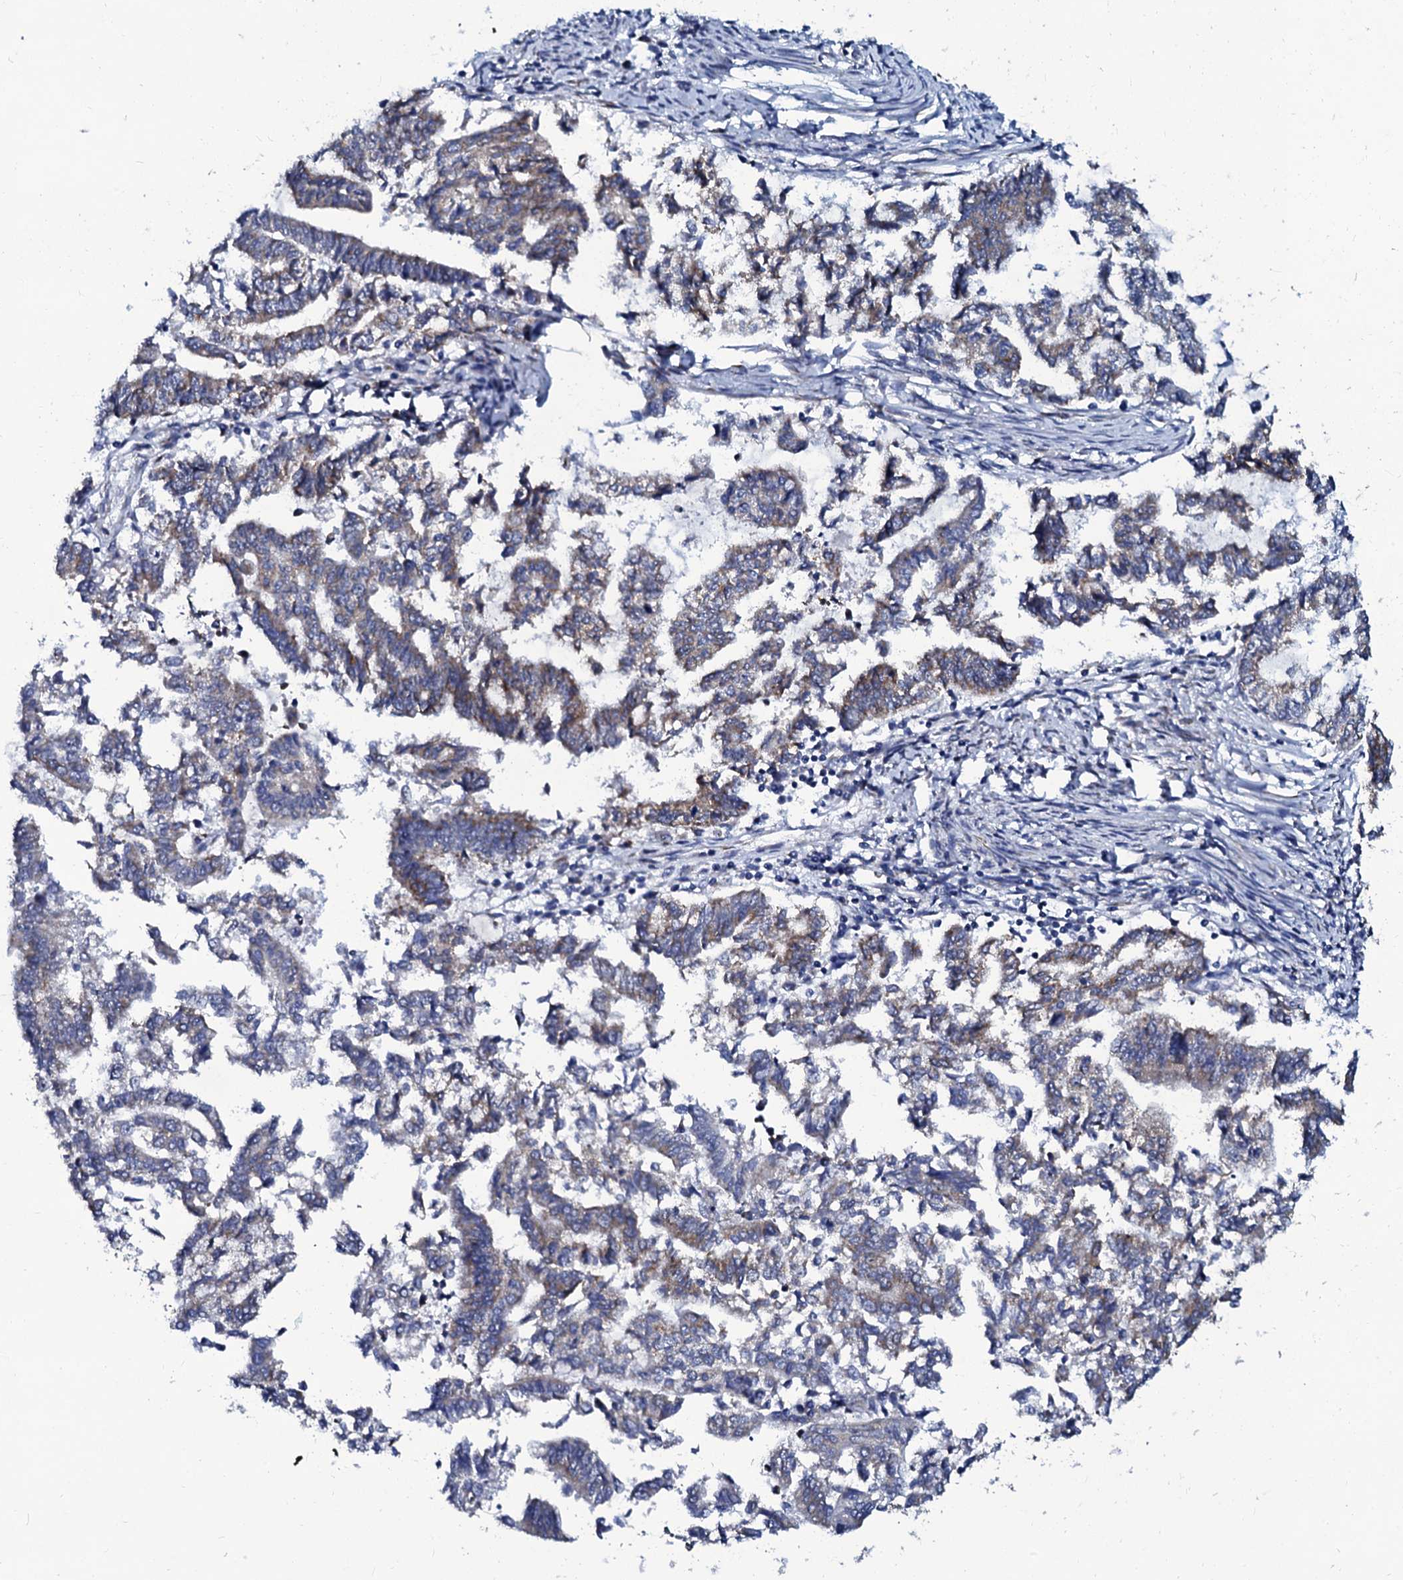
{"staining": {"intensity": "moderate", "quantity": "<25%", "location": "cytoplasmic/membranous"}, "tissue": "endometrial cancer", "cell_type": "Tumor cells", "image_type": "cancer", "snomed": [{"axis": "morphology", "description": "Adenocarcinoma, NOS"}, {"axis": "topography", "description": "Endometrium"}], "caption": "Protein staining demonstrates moderate cytoplasmic/membranous staining in approximately <25% of tumor cells in endometrial cancer (adenocarcinoma).", "gene": "SLC37A4", "patient": {"sex": "female", "age": 79}}